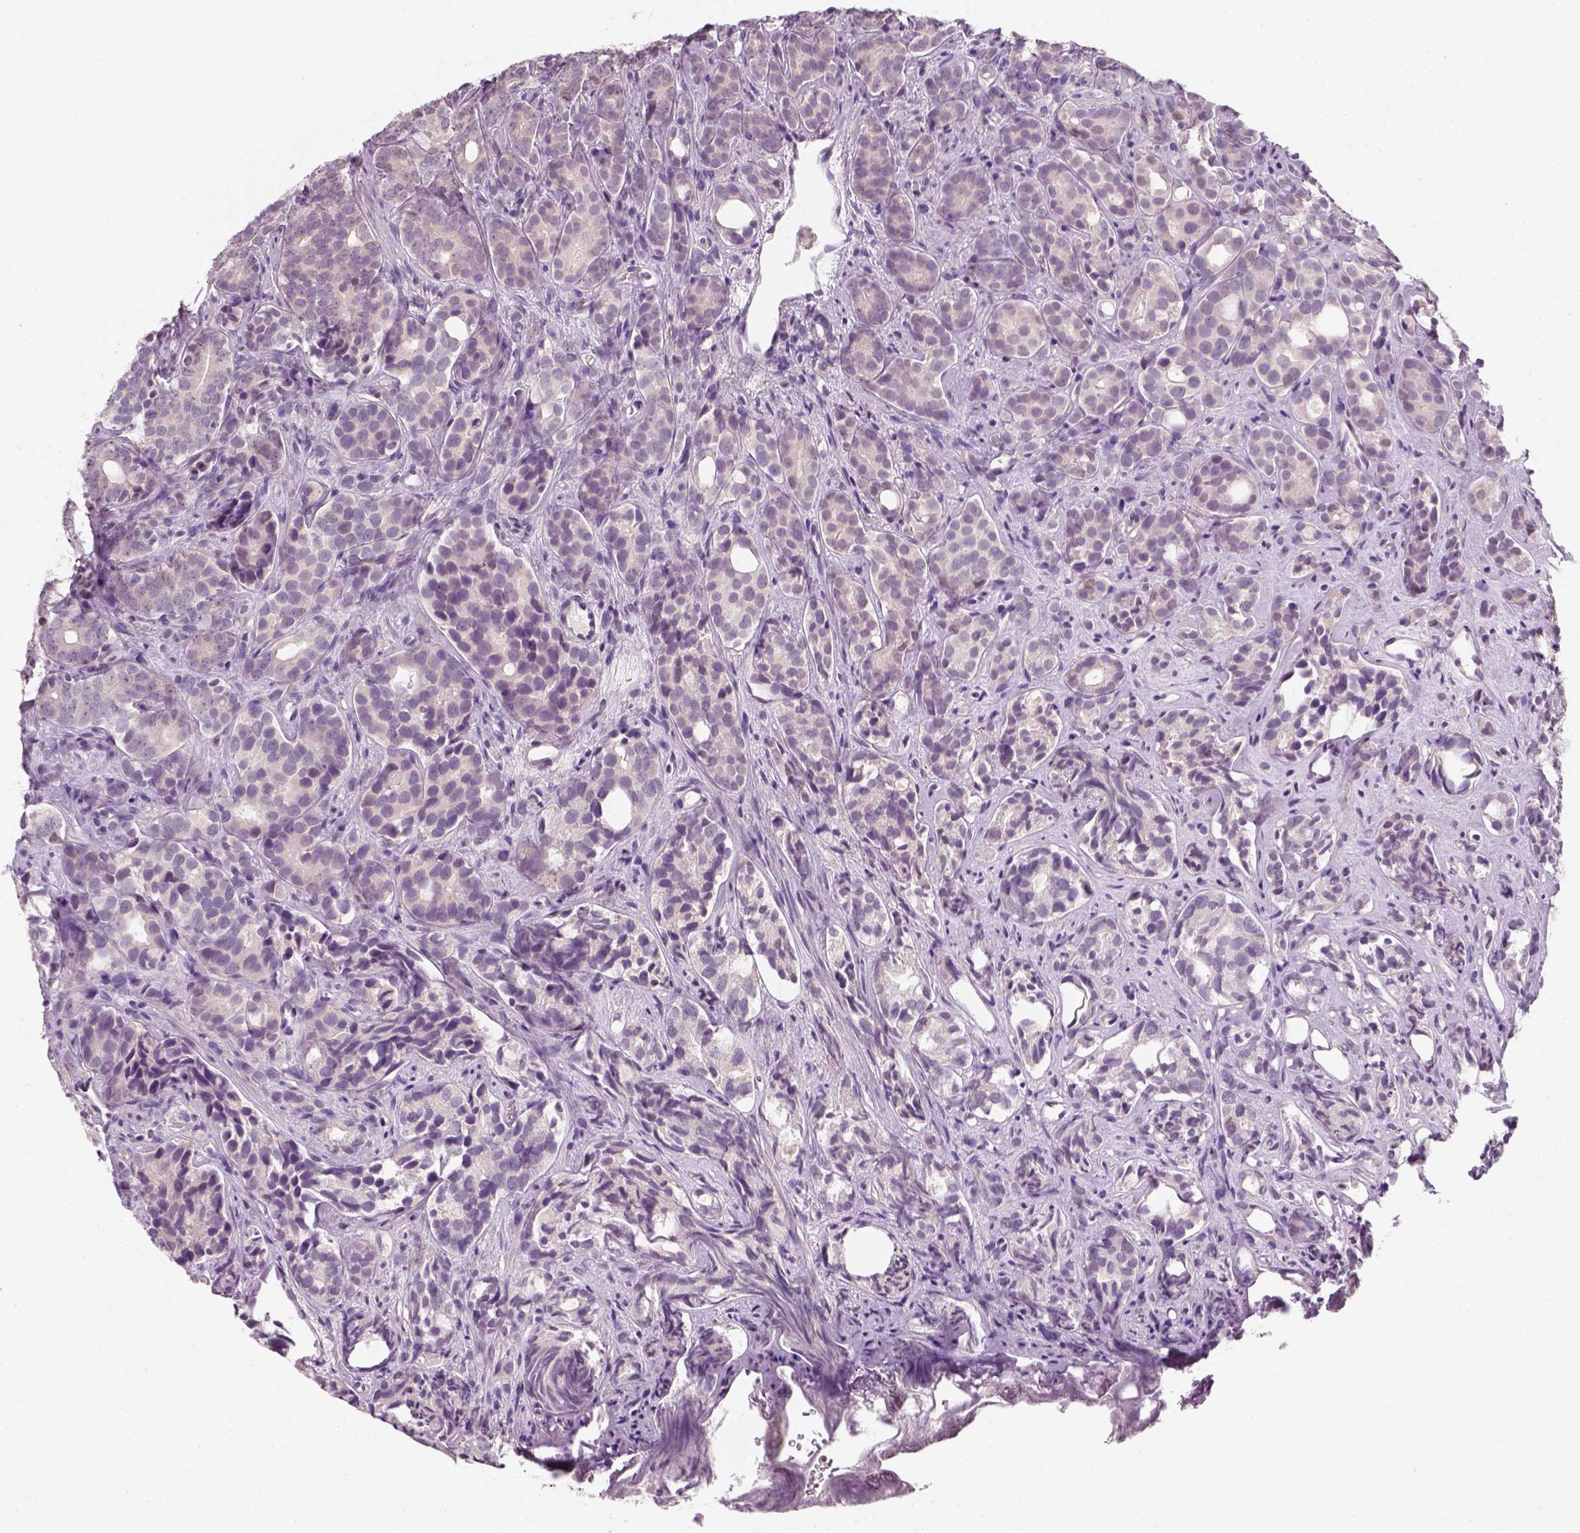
{"staining": {"intensity": "negative", "quantity": "none", "location": "none"}, "tissue": "prostate cancer", "cell_type": "Tumor cells", "image_type": "cancer", "snomed": [{"axis": "morphology", "description": "Adenocarcinoma, High grade"}, {"axis": "topography", "description": "Prostate"}], "caption": "Micrograph shows no protein positivity in tumor cells of prostate cancer tissue. The staining is performed using DAB brown chromogen with nuclei counter-stained in using hematoxylin.", "gene": "TP53", "patient": {"sex": "male", "age": 84}}